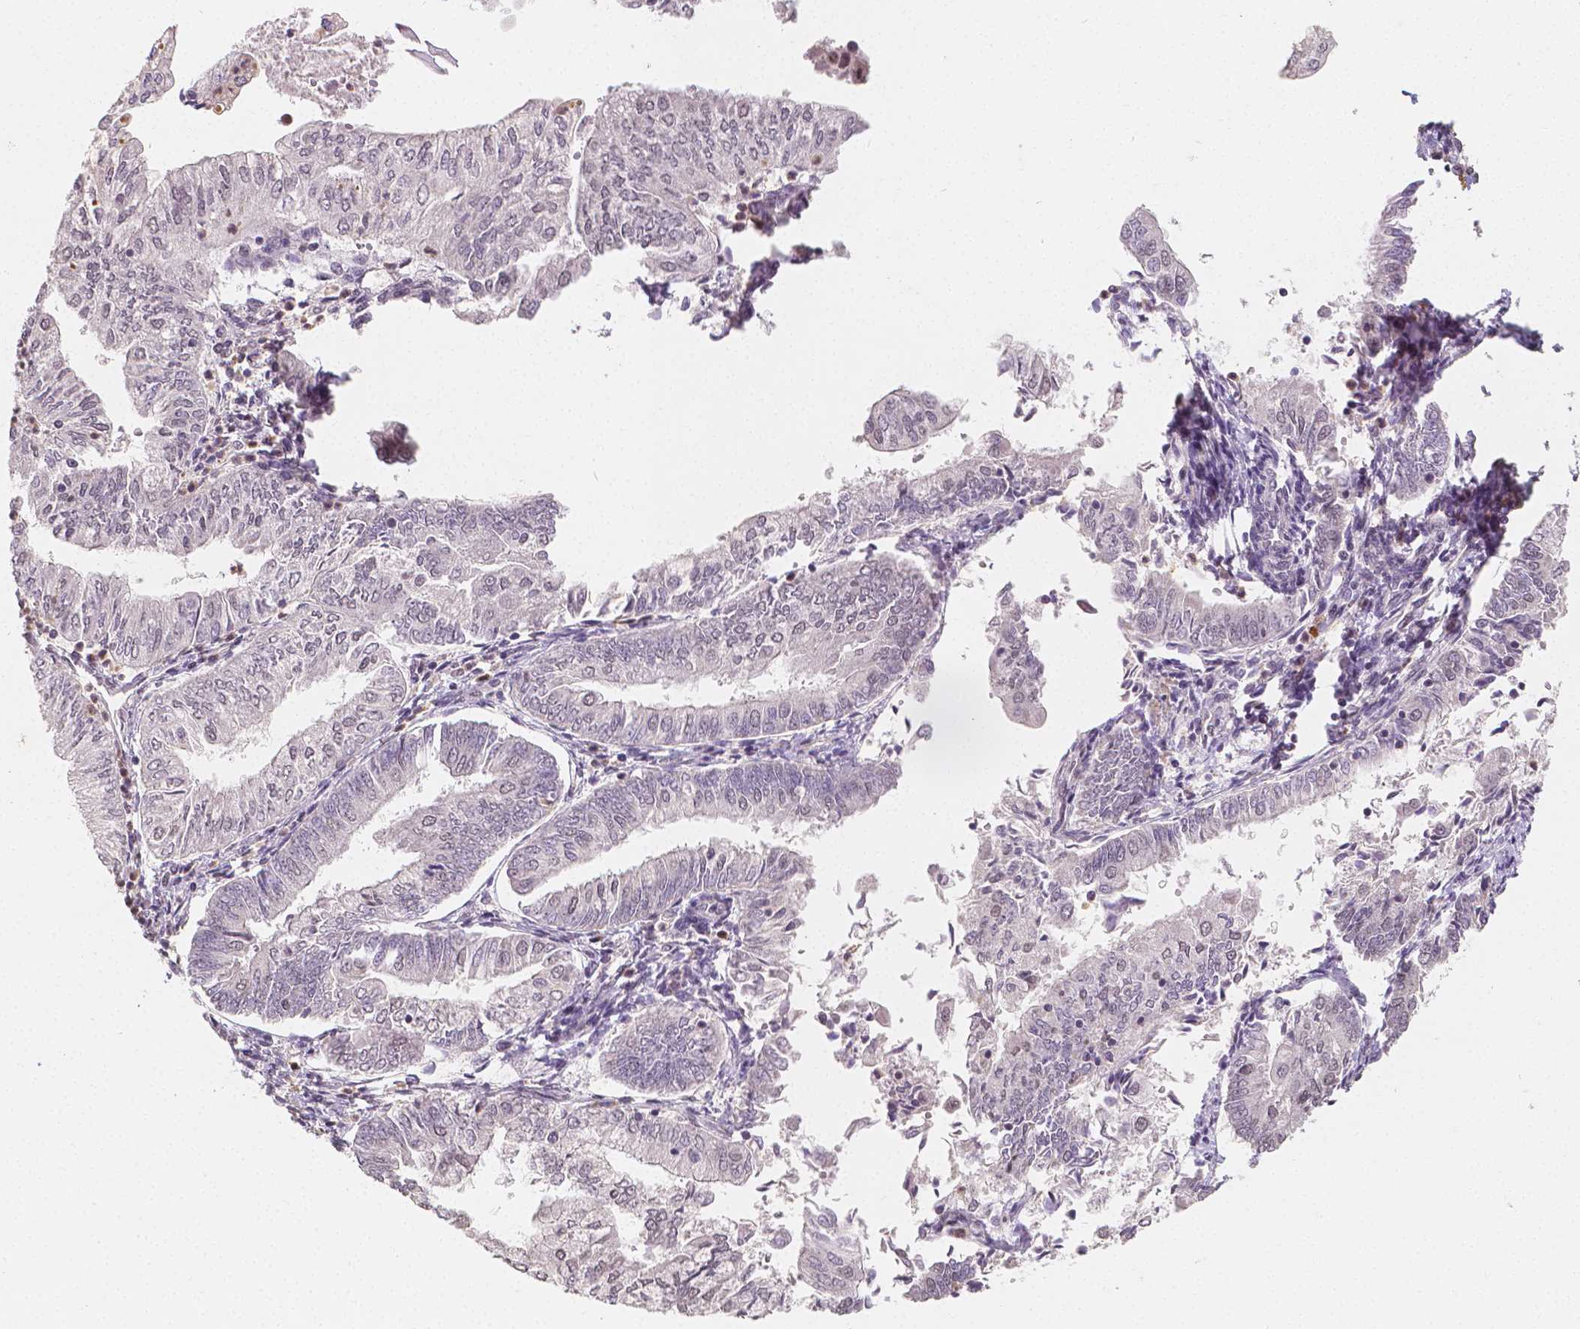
{"staining": {"intensity": "negative", "quantity": "none", "location": "none"}, "tissue": "endometrial cancer", "cell_type": "Tumor cells", "image_type": "cancer", "snomed": [{"axis": "morphology", "description": "Adenocarcinoma, NOS"}, {"axis": "topography", "description": "Endometrium"}], "caption": "A micrograph of endometrial adenocarcinoma stained for a protein exhibits no brown staining in tumor cells.", "gene": "NOLC1", "patient": {"sex": "female", "age": 55}}